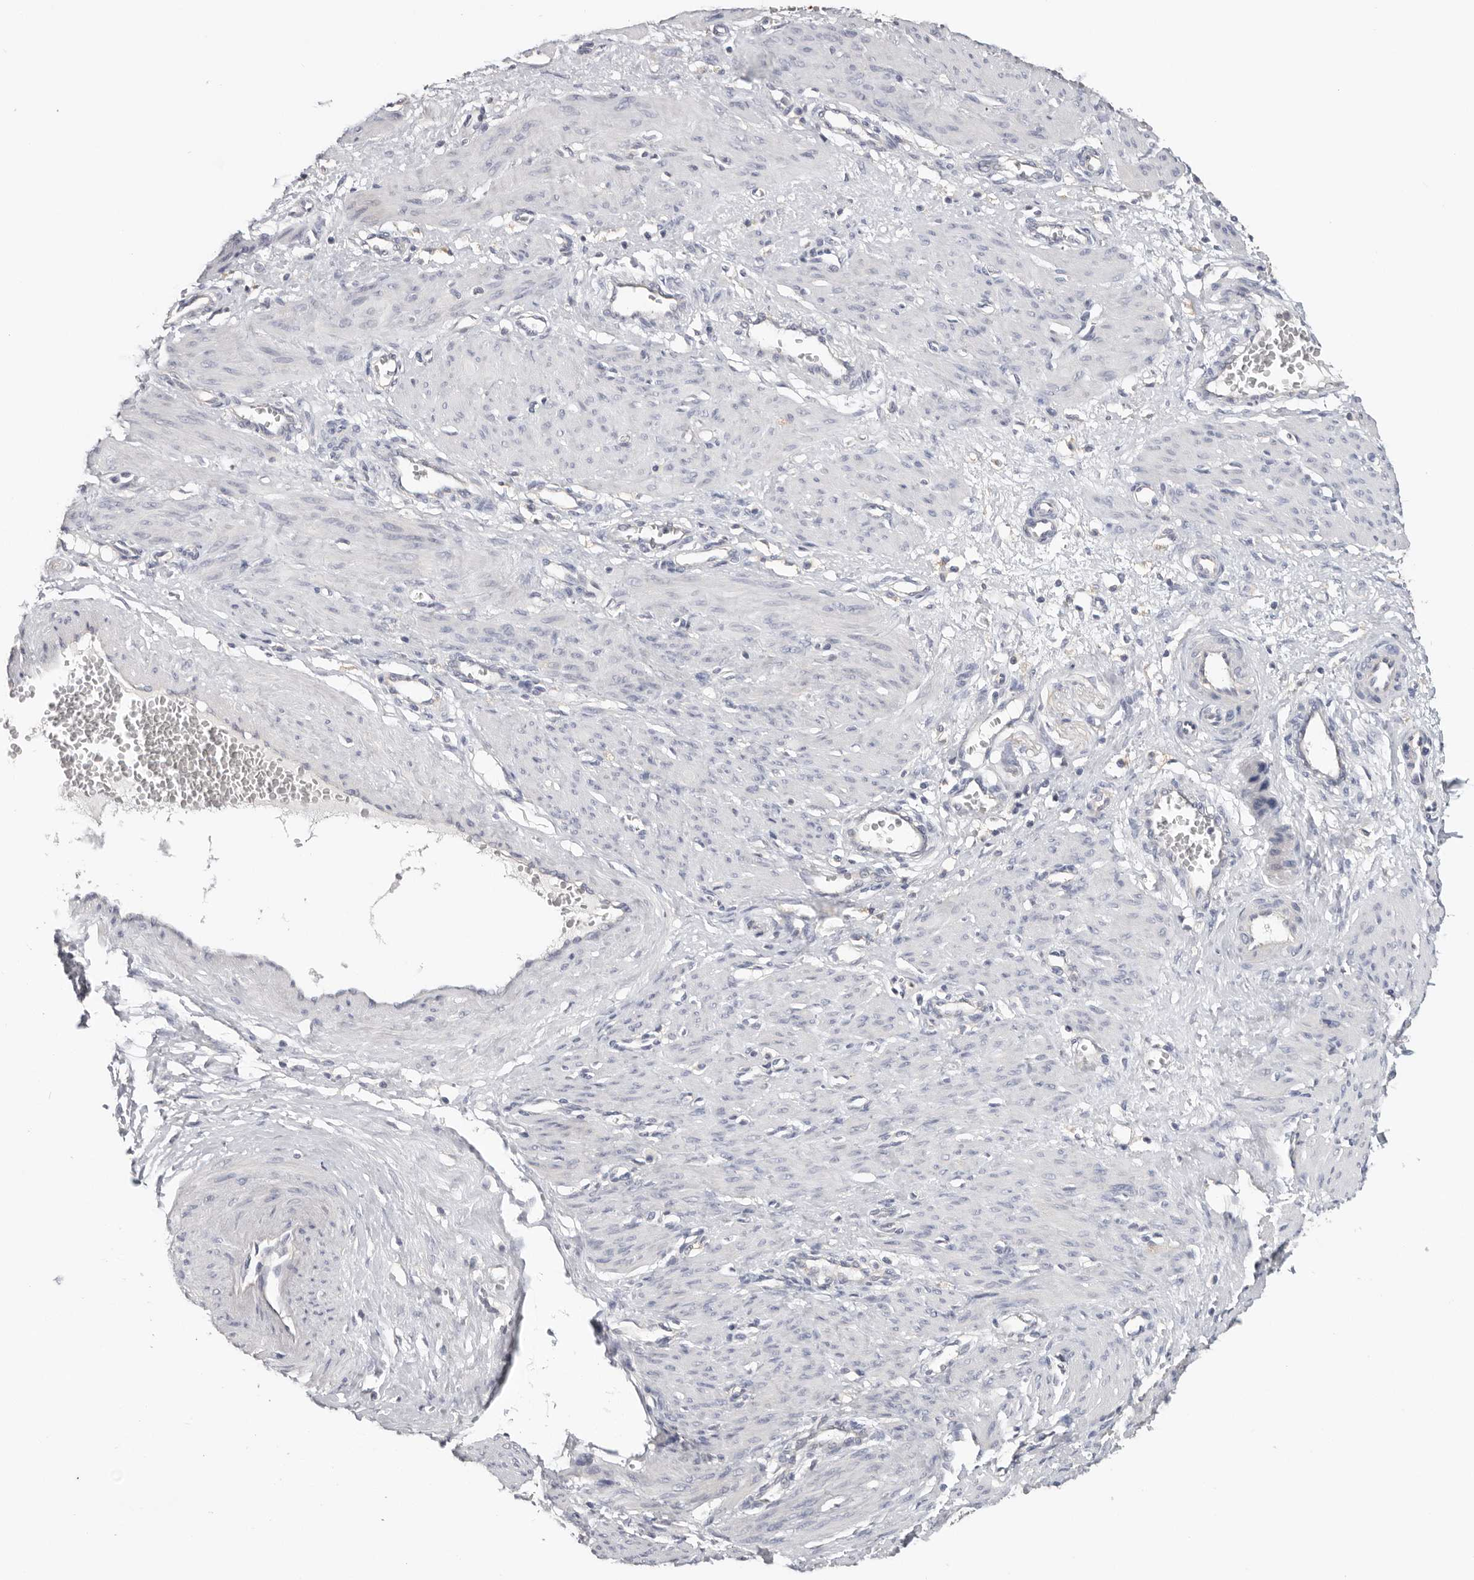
{"staining": {"intensity": "weak", "quantity": "<25%", "location": "cytoplasmic/membranous"}, "tissue": "smooth muscle", "cell_type": "Smooth muscle cells", "image_type": "normal", "snomed": [{"axis": "morphology", "description": "Normal tissue, NOS"}, {"axis": "topography", "description": "Endometrium"}], "caption": "Smooth muscle was stained to show a protein in brown. There is no significant staining in smooth muscle cells. (DAB immunohistochemistry (IHC), high magnification).", "gene": "WDTC1", "patient": {"sex": "female", "age": 33}}